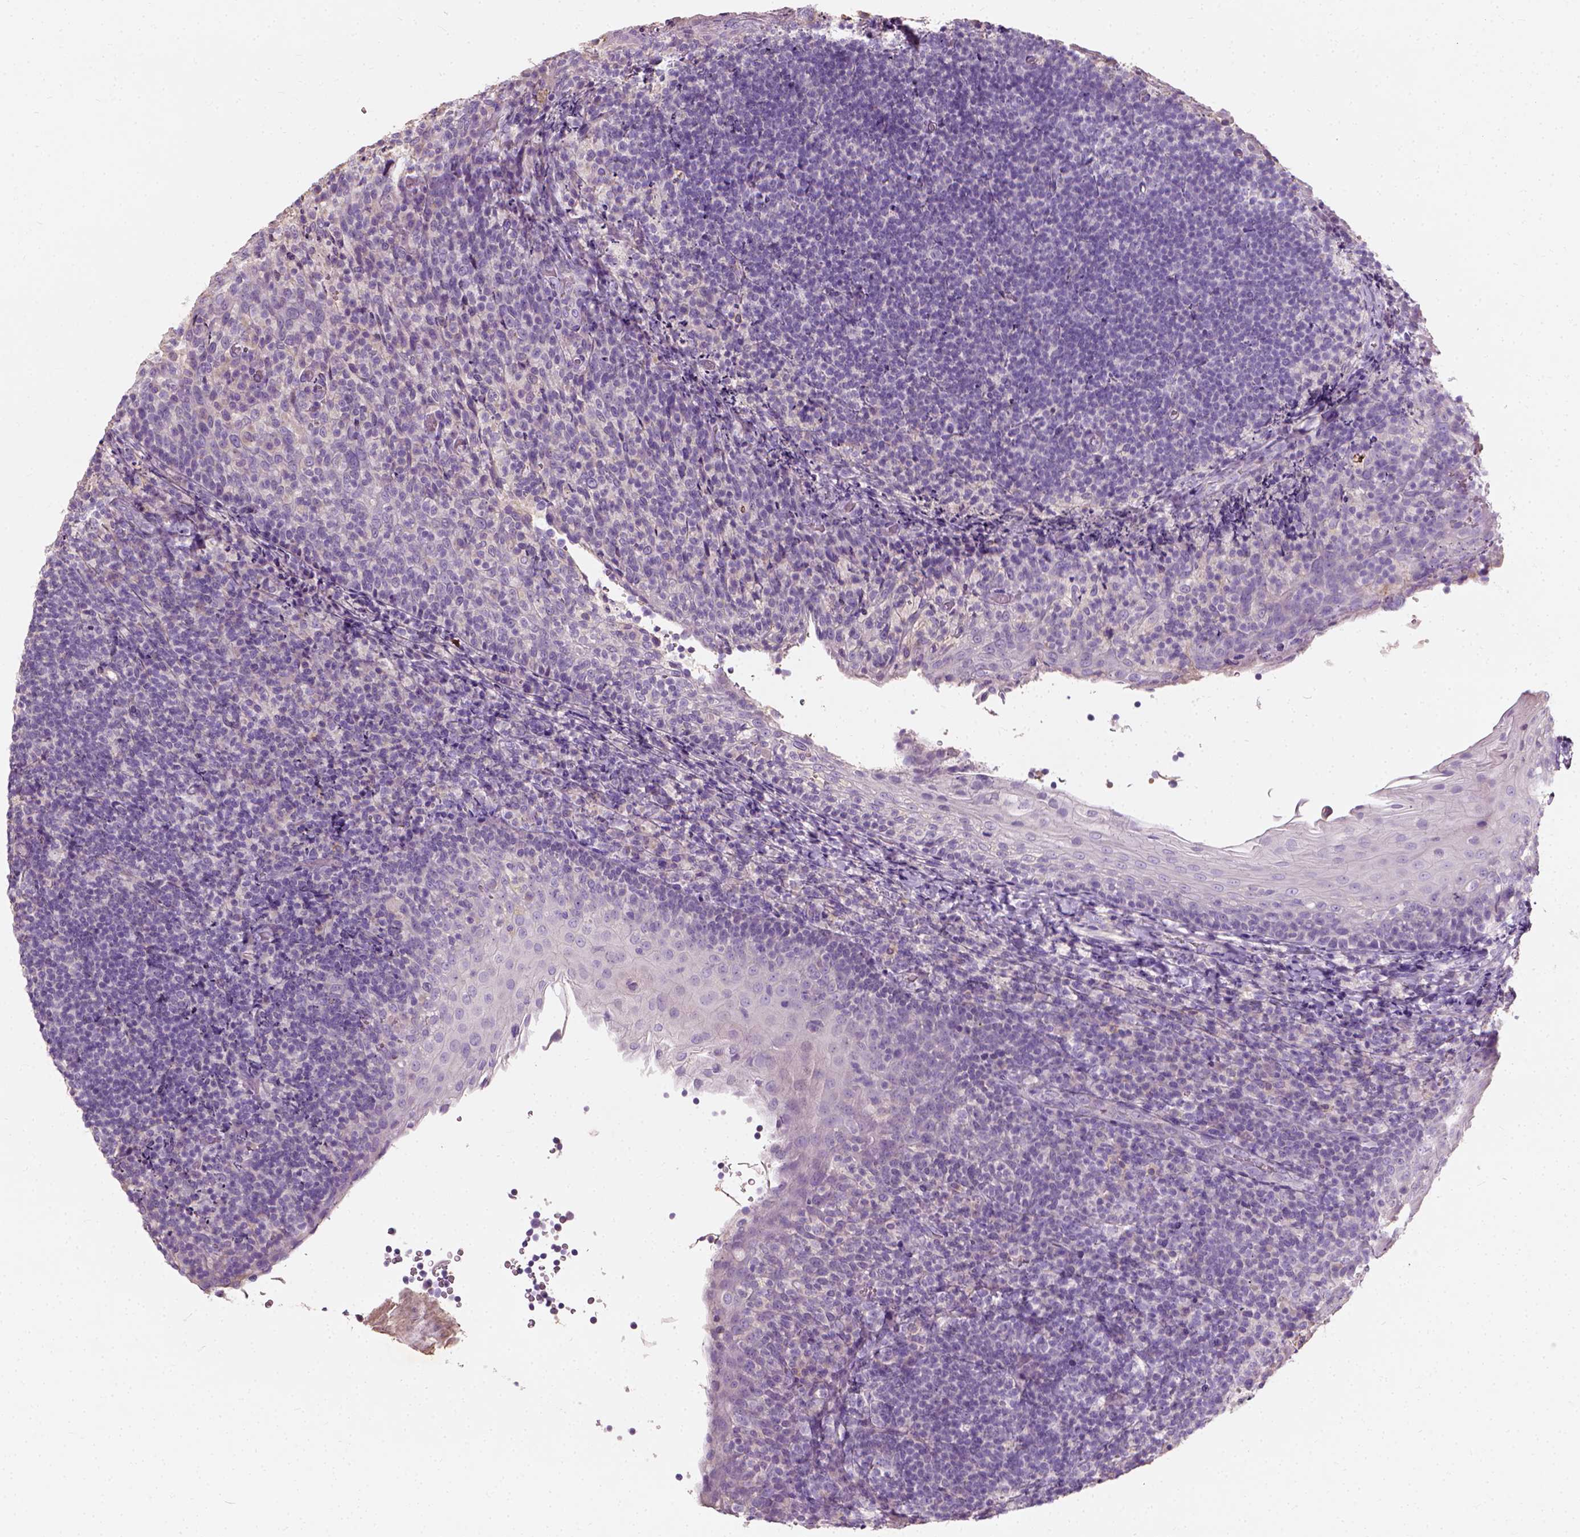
{"staining": {"intensity": "negative", "quantity": "none", "location": "none"}, "tissue": "tonsil", "cell_type": "Germinal center cells", "image_type": "normal", "snomed": [{"axis": "morphology", "description": "Normal tissue, NOS"}, {"axis": "topography", "description": "Tonsil"}], "caption": "This is a photomicrograph of immunohistochemistry (IHC) staining of normal tonsil, which shows no expression in germinal center cells. (Stains: DAB IHC with hematoxylin counter stain, Microscopy: brightfield microscopy at high magnification).", "gene": "DHCR24", "patient": {"sex": "female", "age": 10}}